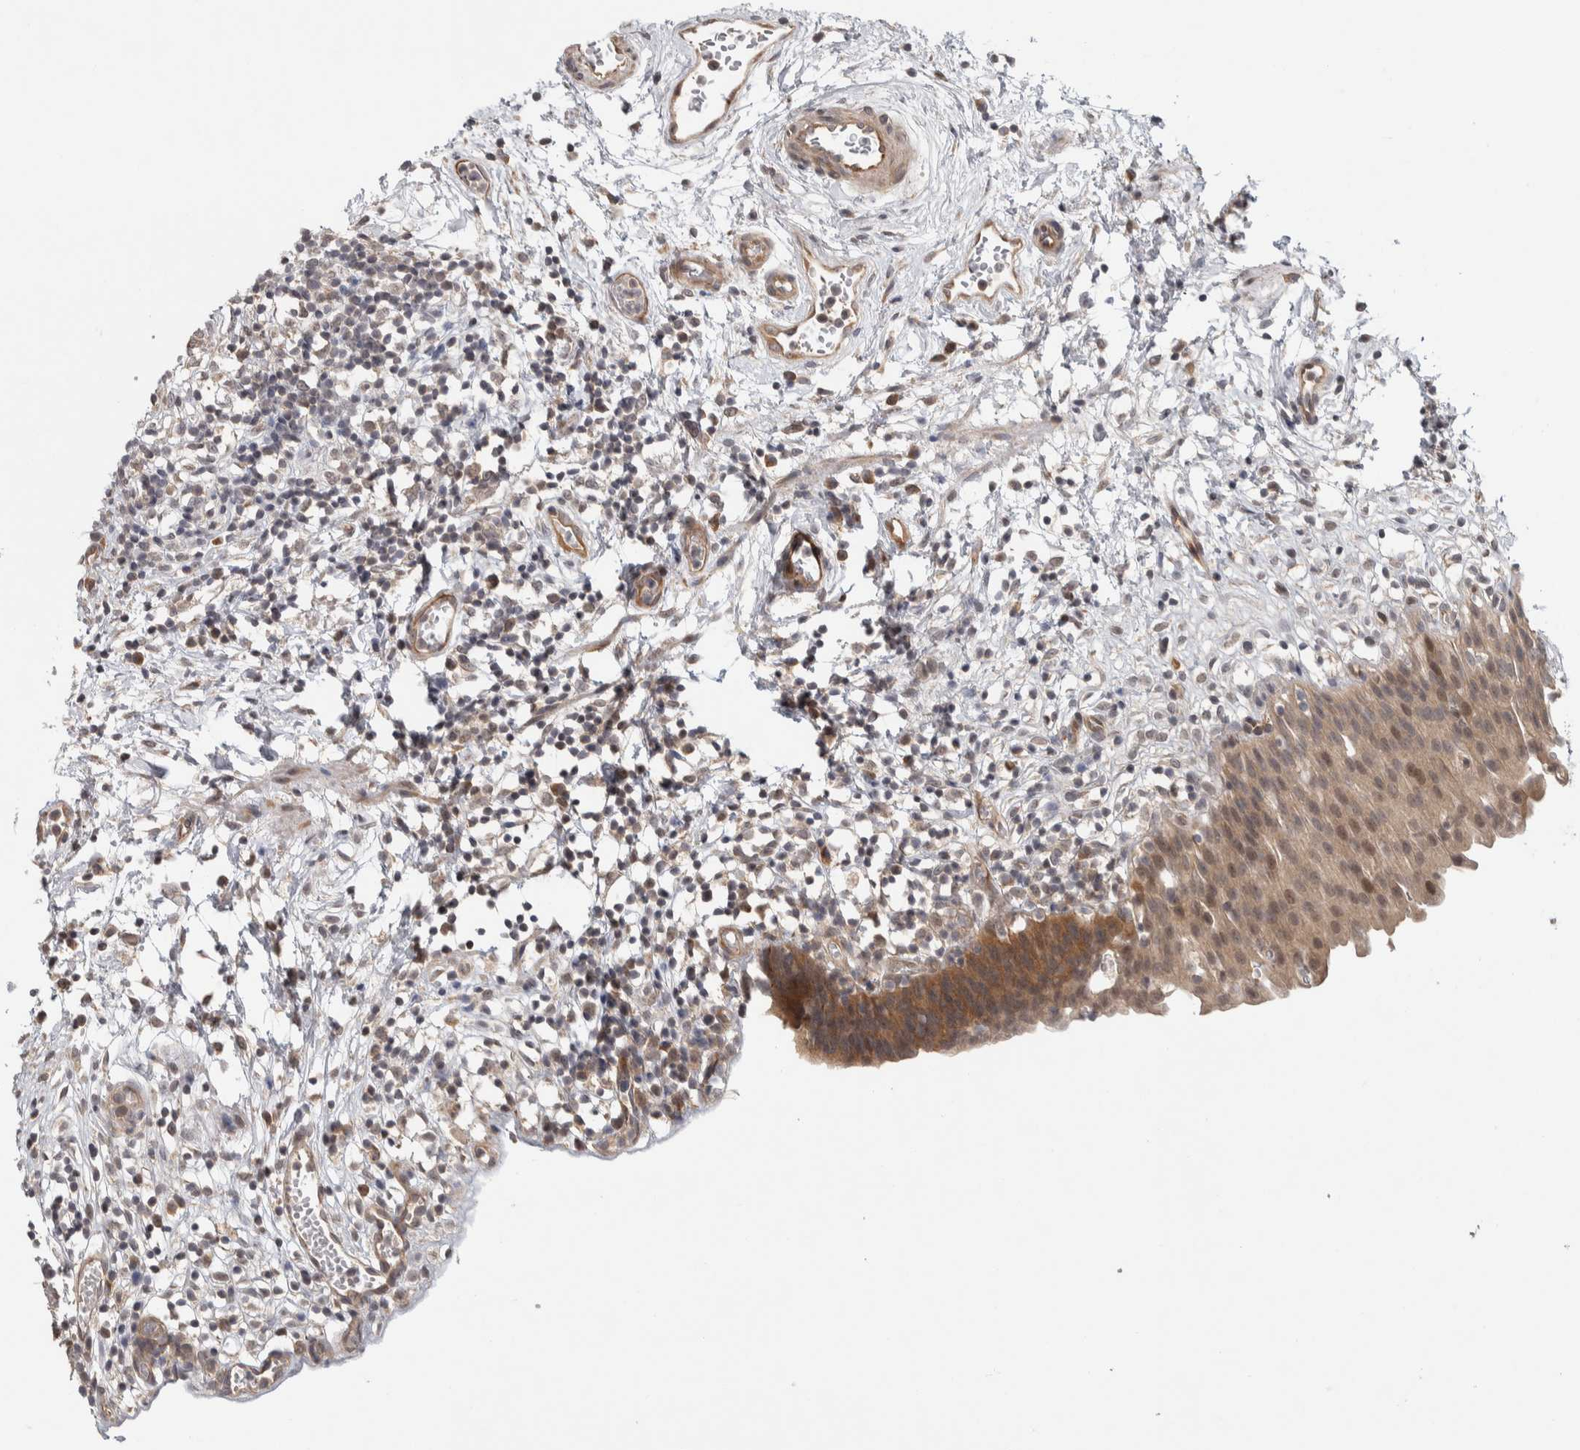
{"staining": {"intensity": "weak", "quantity": ">75%", "location": "cytoplasmic/membranous,nuclear"}, "tissue": "urinary bladder", "cell_type": "Urothelial cells", "image_type": "normal", "snomed": [{"axis": "morphology", "description": "Normal tissue, NOS"}, {"axis": "topography", "description": "Urinary bladder"}], "caption": "Normal urinary bladder was stained to show a protein in brown. There is low levels of weak cytoplasmic/membranous,nuclear expression in about >75% of urothelial cells. The staining was performed using DAB (3,3'-diaminobenzidine) to visualize the protein expression in brown, while the nuclei were stained in blue with hematoxylin (Magnification: 20x).", "gene": "TBC1D31", "patient": {"sex": "male", "age": 37}}